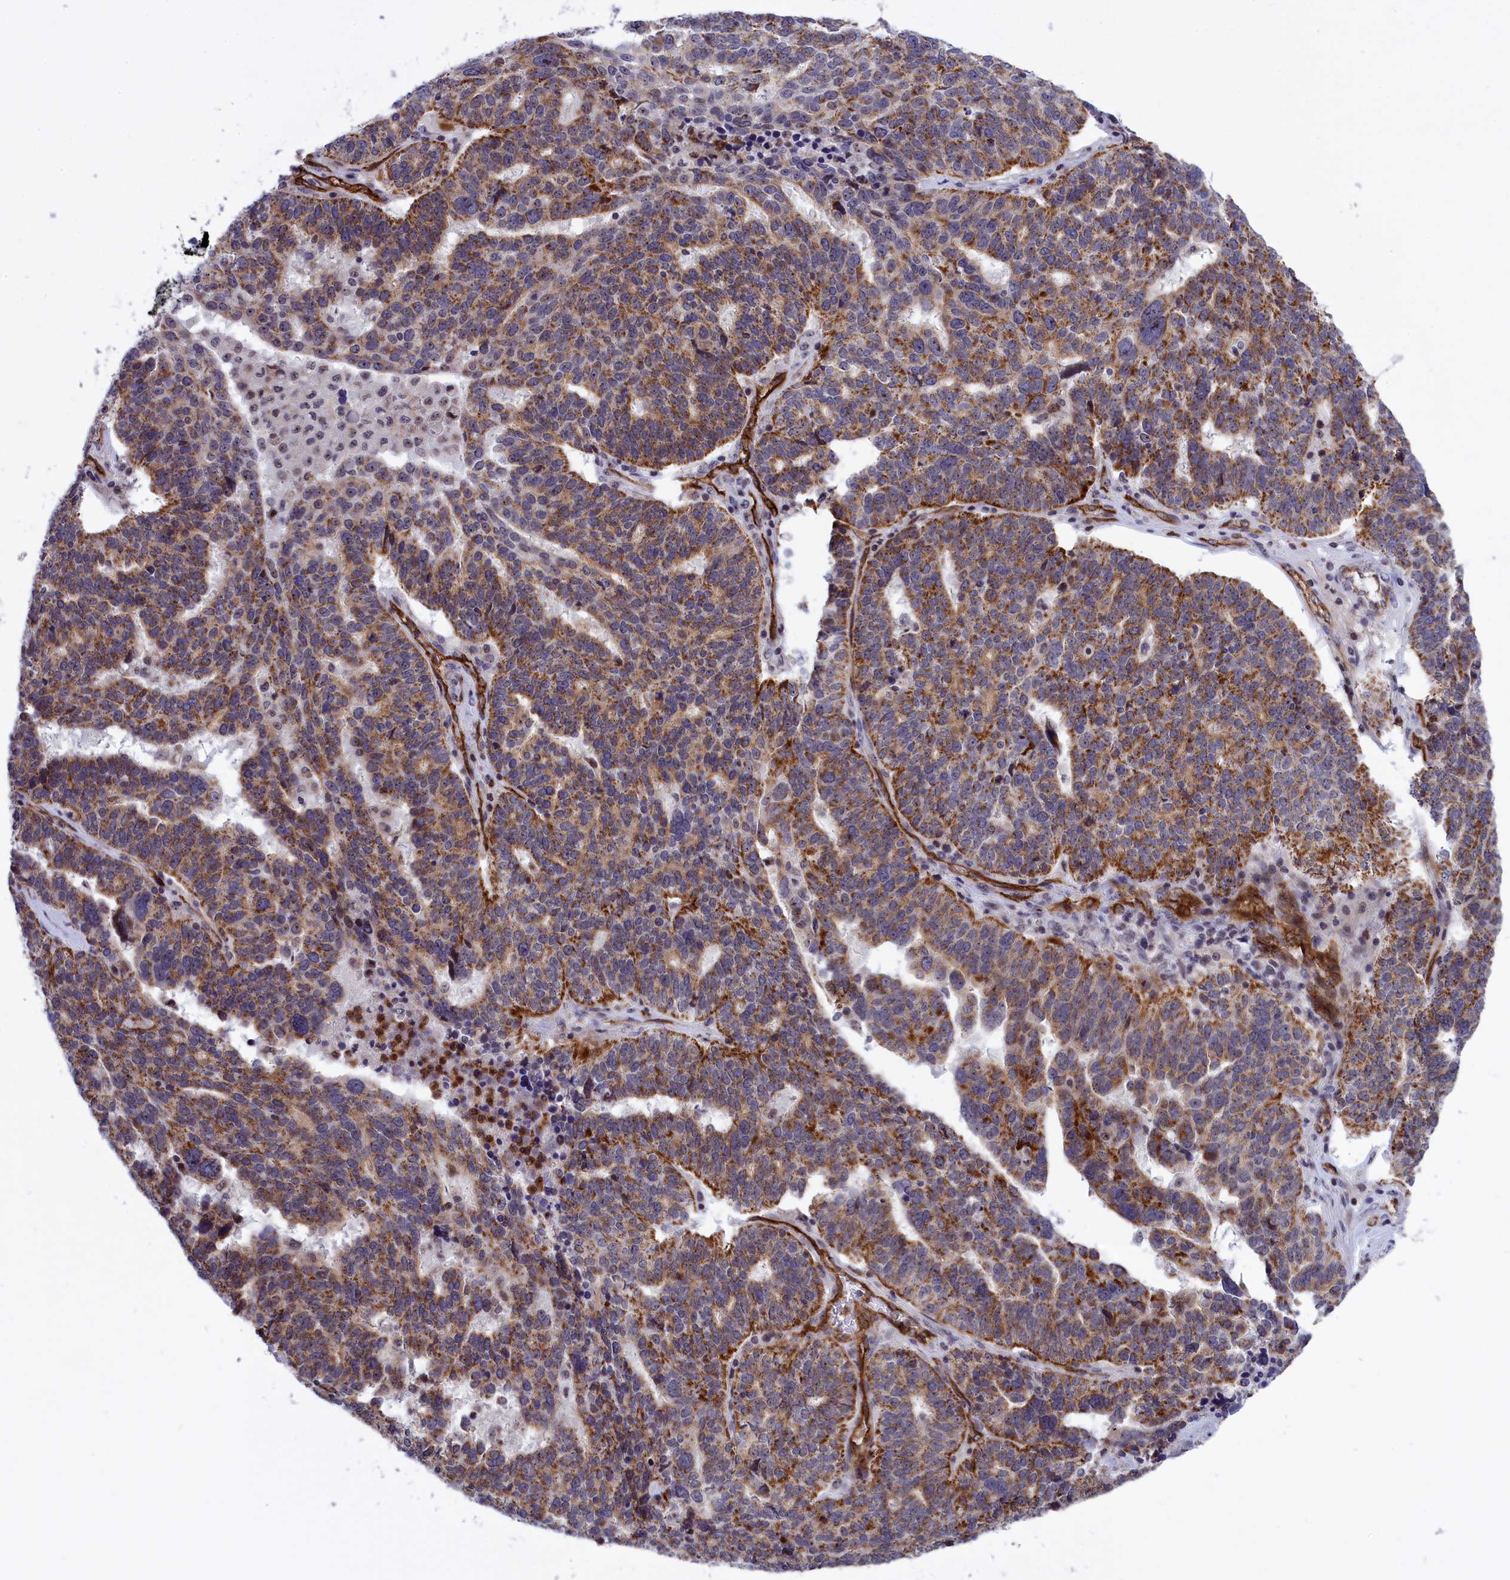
{"staining": {"intensity": "moderate", "quantity": ">75%", "location": "cytoplasmic/membranous"}, "tissue": "ovarian cancer", "cell_type": "Tumor cells", "image_type": "cancer", "snomed": [{"axis": "morphology", "description": "Cystadenocarcinoma, serous, NOS"}, {"axis": "topography", "description": "Ovary"}], "caption": "Immunohistochemical staining of ovarian serous cystadenocarcinoma demonstrates medium levels of moderate cytoplasmic/membranous staining in approximately >75% of tumor cells.", "gene": "MPND", "patient": {"sex": "female", "age": 59}}